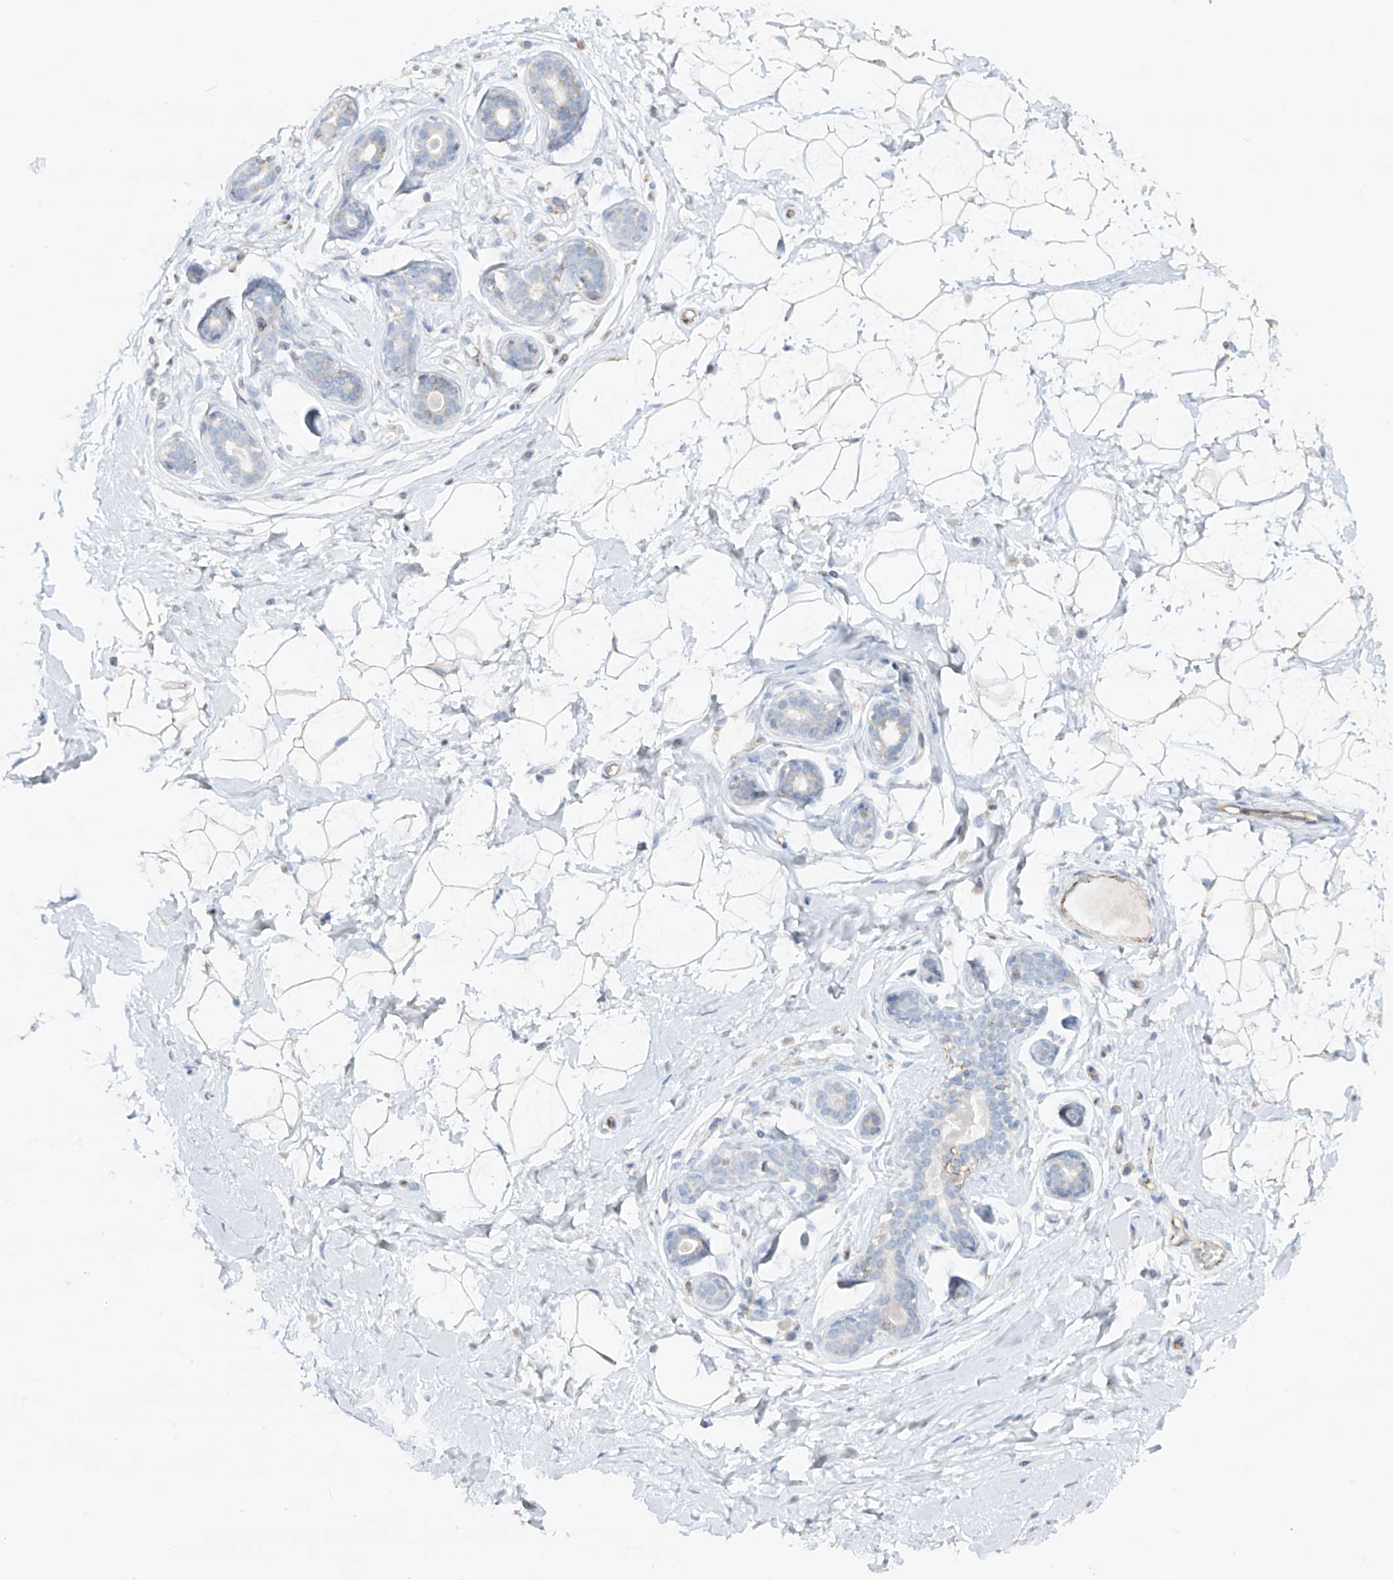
{"staining": {"intensity": "negative", "quantity": "none", "location": "none"}, "tissue": "breast", "cell_type": "Adipocytes", "image_type": "normal", "snomed": [{"axis": "morphology", "description": "Normal tissue, NOS"}, {"axis": "morphology", "description": "Adenoma, NOS"}, {"axis": "topography", "description": "Breast"}], "caption": "Image shows no protein expression in adipocytes of normal breast. (Immunohistochemistry (ihc), brightfield microscopy, high magnification).", "gene": "HLA", "patient": {"sex": "female", "age": 23}}